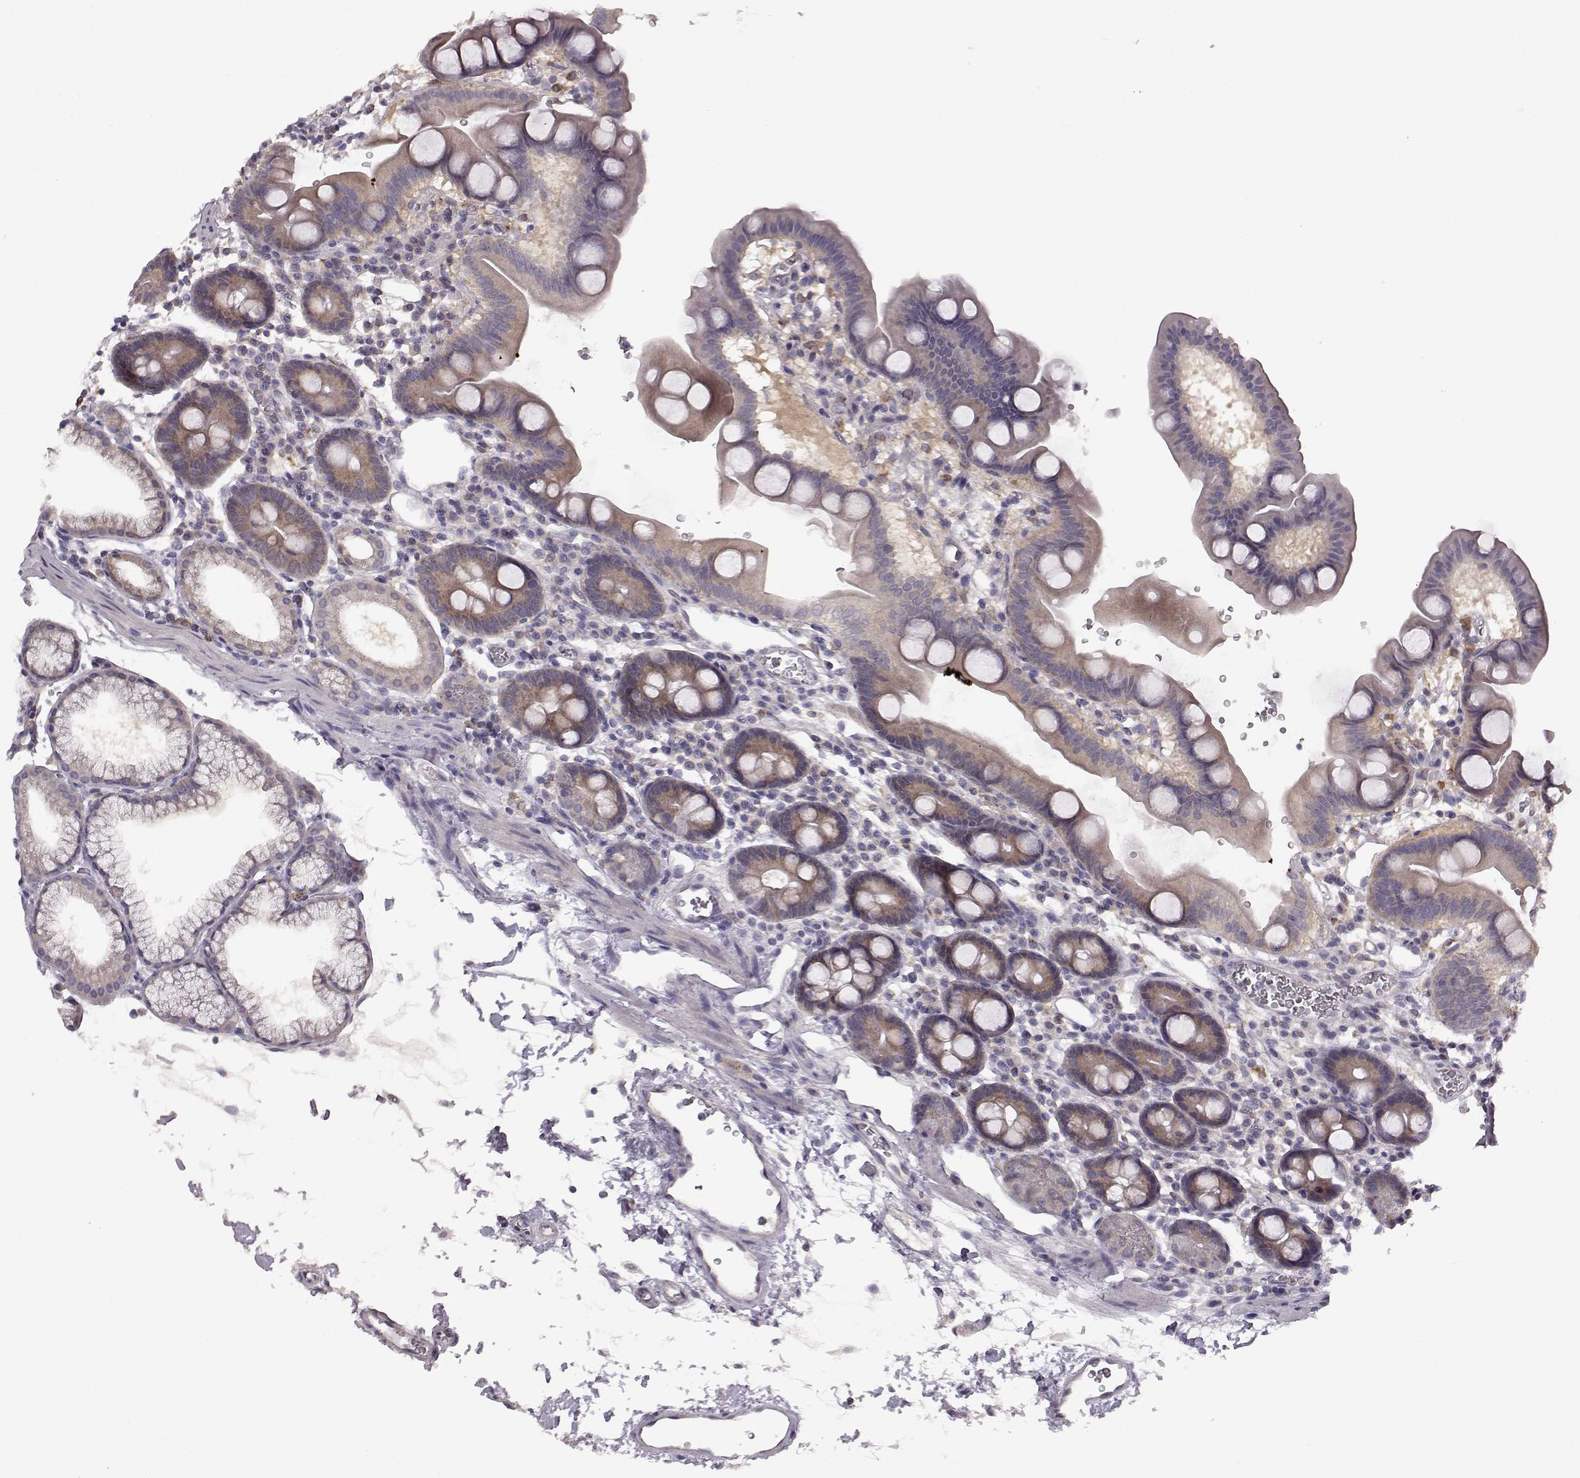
{"staining": {"intensity": "weak", "quantity": ">75%", "location": "cytoplasmic/membranous"}, "tissue": "duodenum", "cell_type": "Glandular cells", "image_type": "normal", "snomed": [{"axis": "morphology", "description": "Normal tissue, NOS"}, {"axis": "topography", "description": "Duodenum"}], "caption": "DAB (3,3'-diaminobenzidine) immunohistochemical staining of normal duodenum demonstrates weak cytoplasmic/membranous protein positivity in approximately >75% of glandular cells. The protein is shown in brown color, while the nuclei are stained blue.", "gene": "SPAG17", "patient": {"sex": "male", "age": 59}}